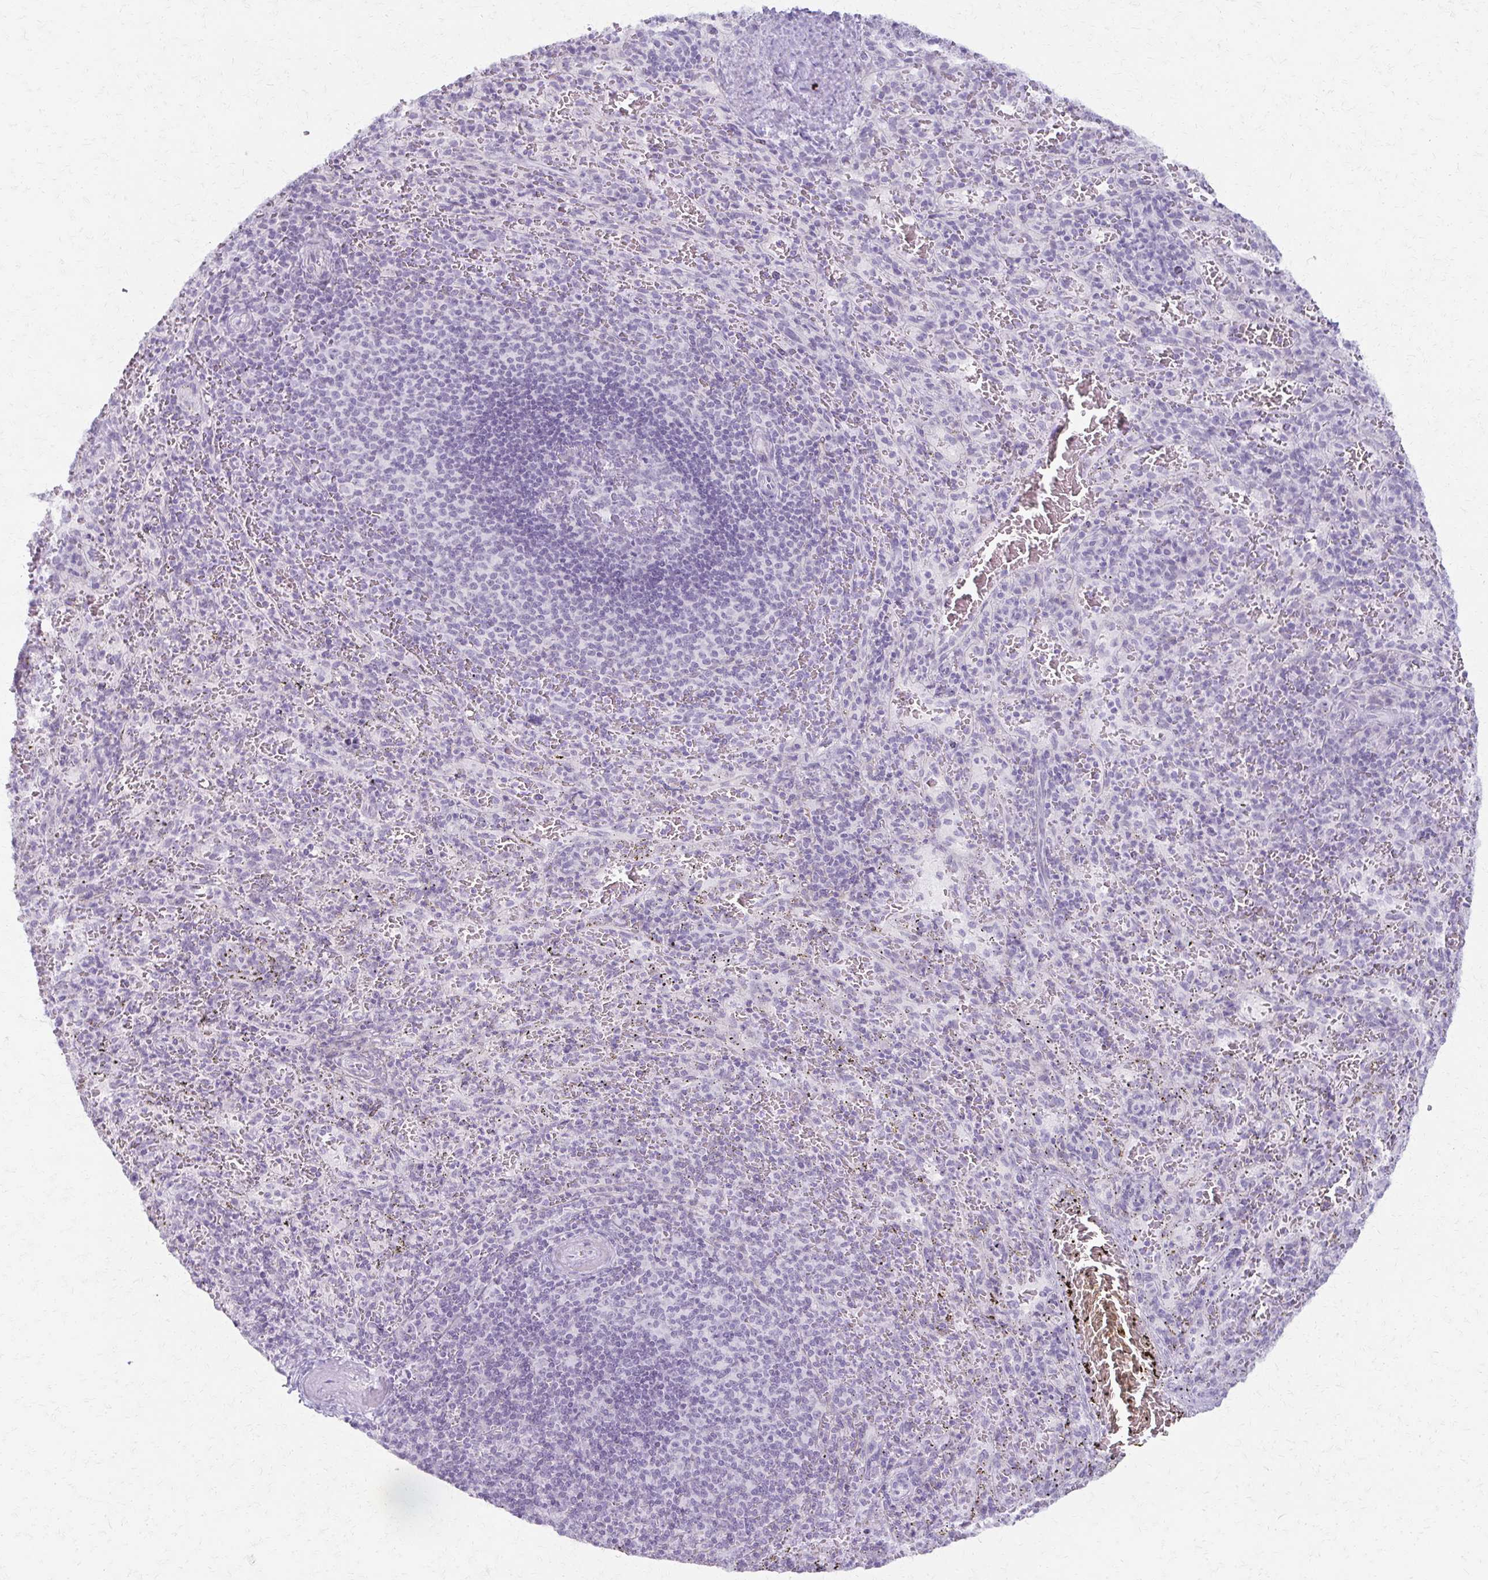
{"staining": {"intensity": "negative", "quantity": "none", "location": "none"}, "tissue": "spleen", "cell_type": "Cells in red pulp", "image_type": "normal", "snomed": [{"axis": "morphology", "description": "Normal tissue, NOS"}, {"axis": "topography", "description": "Spleen"}], "caption": "Spleen was stained to show a protein in brown. There is no significant expression in cells in red pulp.", "gene": "MORC4", "patient": {"sex": "male", "age": 57}}